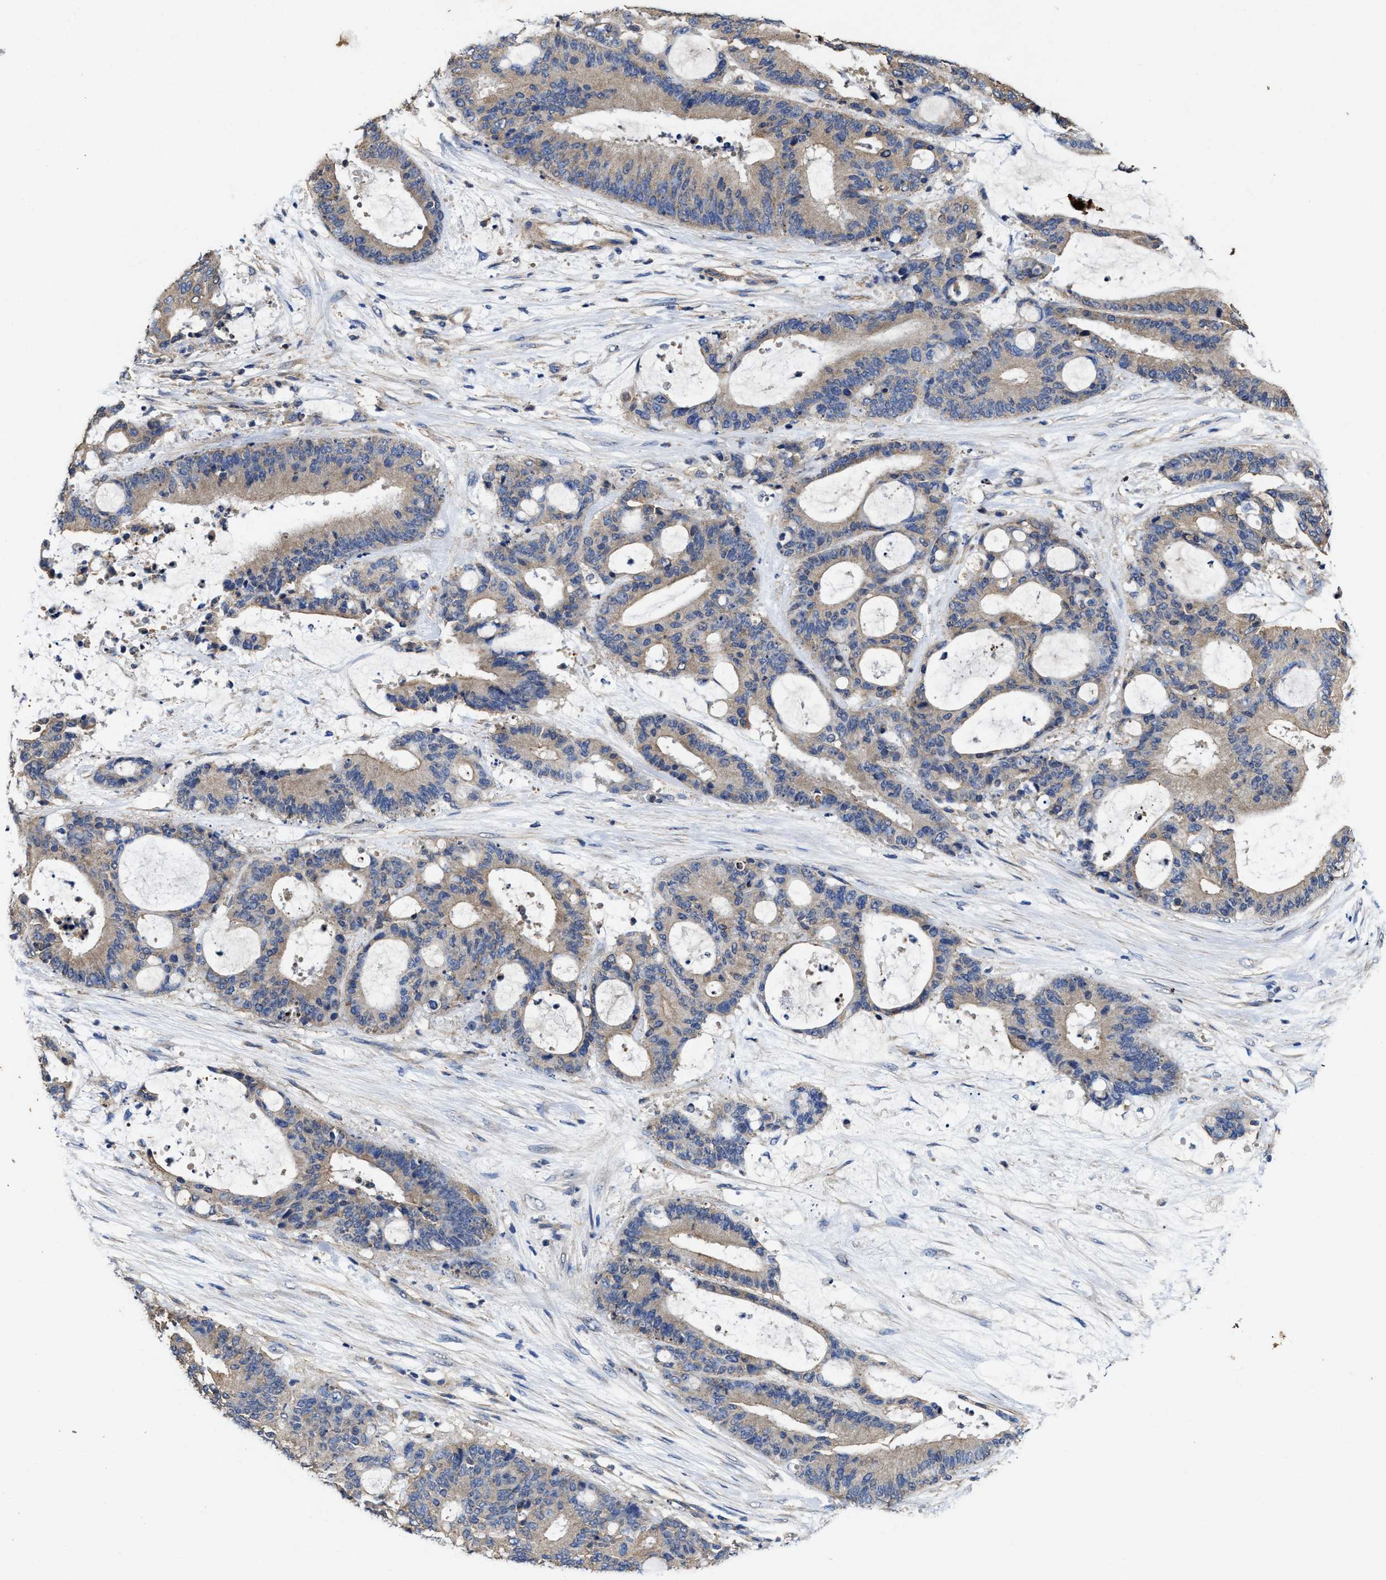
{"staining": {"intensity": "weak", "quantity": "<25%", "location": "cytoplasmic/membranous"}, "tissue": "liver cancer", "cell_type": "Tumor cells", "image_type": "cancer", "snomed": [{"axis": "morphology", "description": "Normal tissue, NOS"}, {"axis": "morphology", "description": "Cholangiocarcinoma"}, {"axis": "topography", "description": "Liver"}, {"axis": "topography", "description": "Peripheral nerve tissue"}], "caption": "An immunohistochemistry (IHC) histopathology image of liver cancer is shown. There is no staining in tumor cells of liver cancer. (DAB IHC visualized using brightfield microscopy, high magnification).", "gene": "SFXN4", "patient": {"sex": "female", "age": 73}}